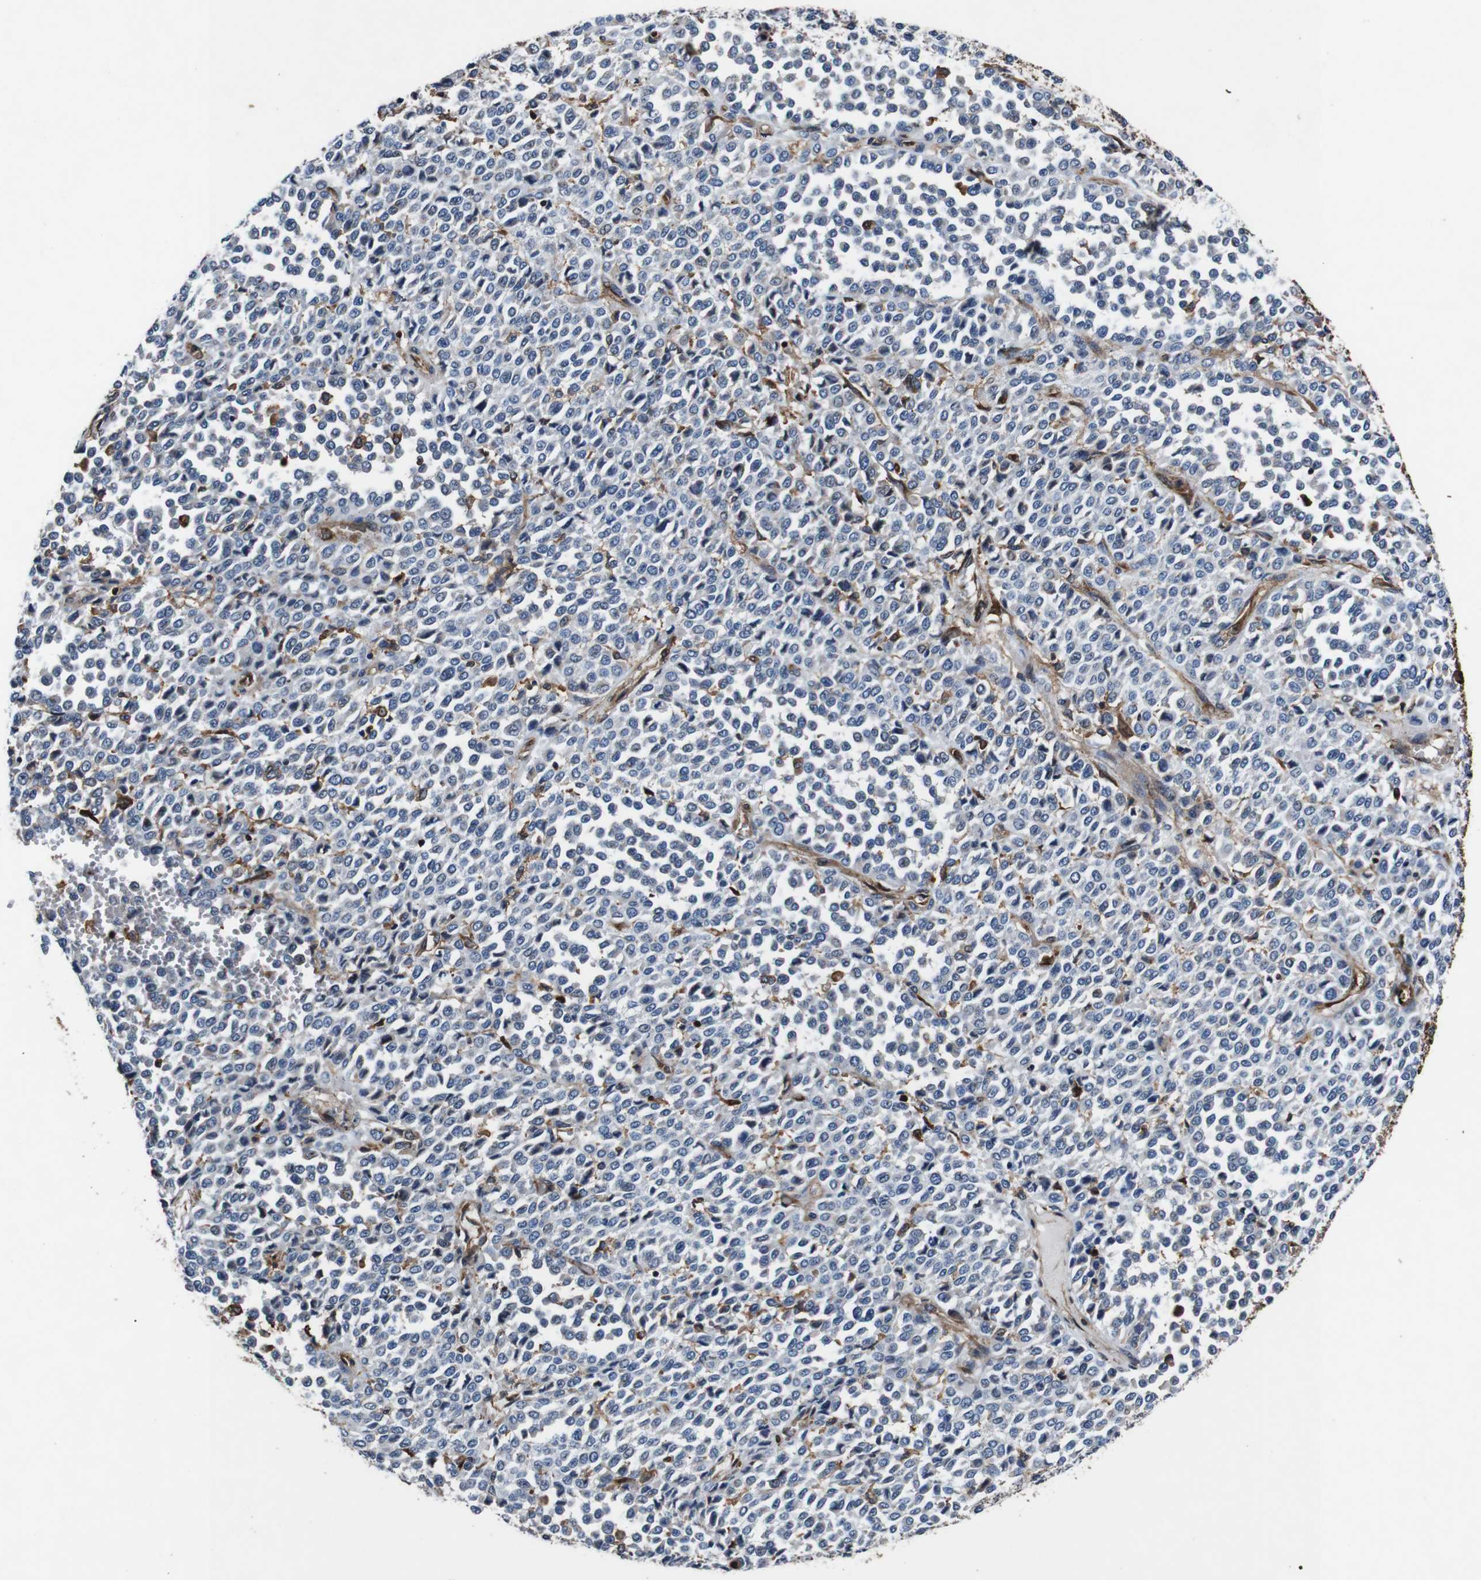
{"staining": {"intensity": "negative", "quantity": "none", "location": "none"}, "tissue": "melanoma", "cell_type": "Tumor cells", "image_type": "cancer", "snomed": [{"axis": "morphology", "description": "Malignant melanoma, Metastatic site"}, {"axis": "topography", "description": "Pancreas"}], "caption": "Immunohistochemistry histopathology image of neoplastic tissue: human melanoma stained with DAB shows no significant protein positivity in tumor cells.", "gene": "ANXA1", "patient": {"sex": "female", "age": 30}}